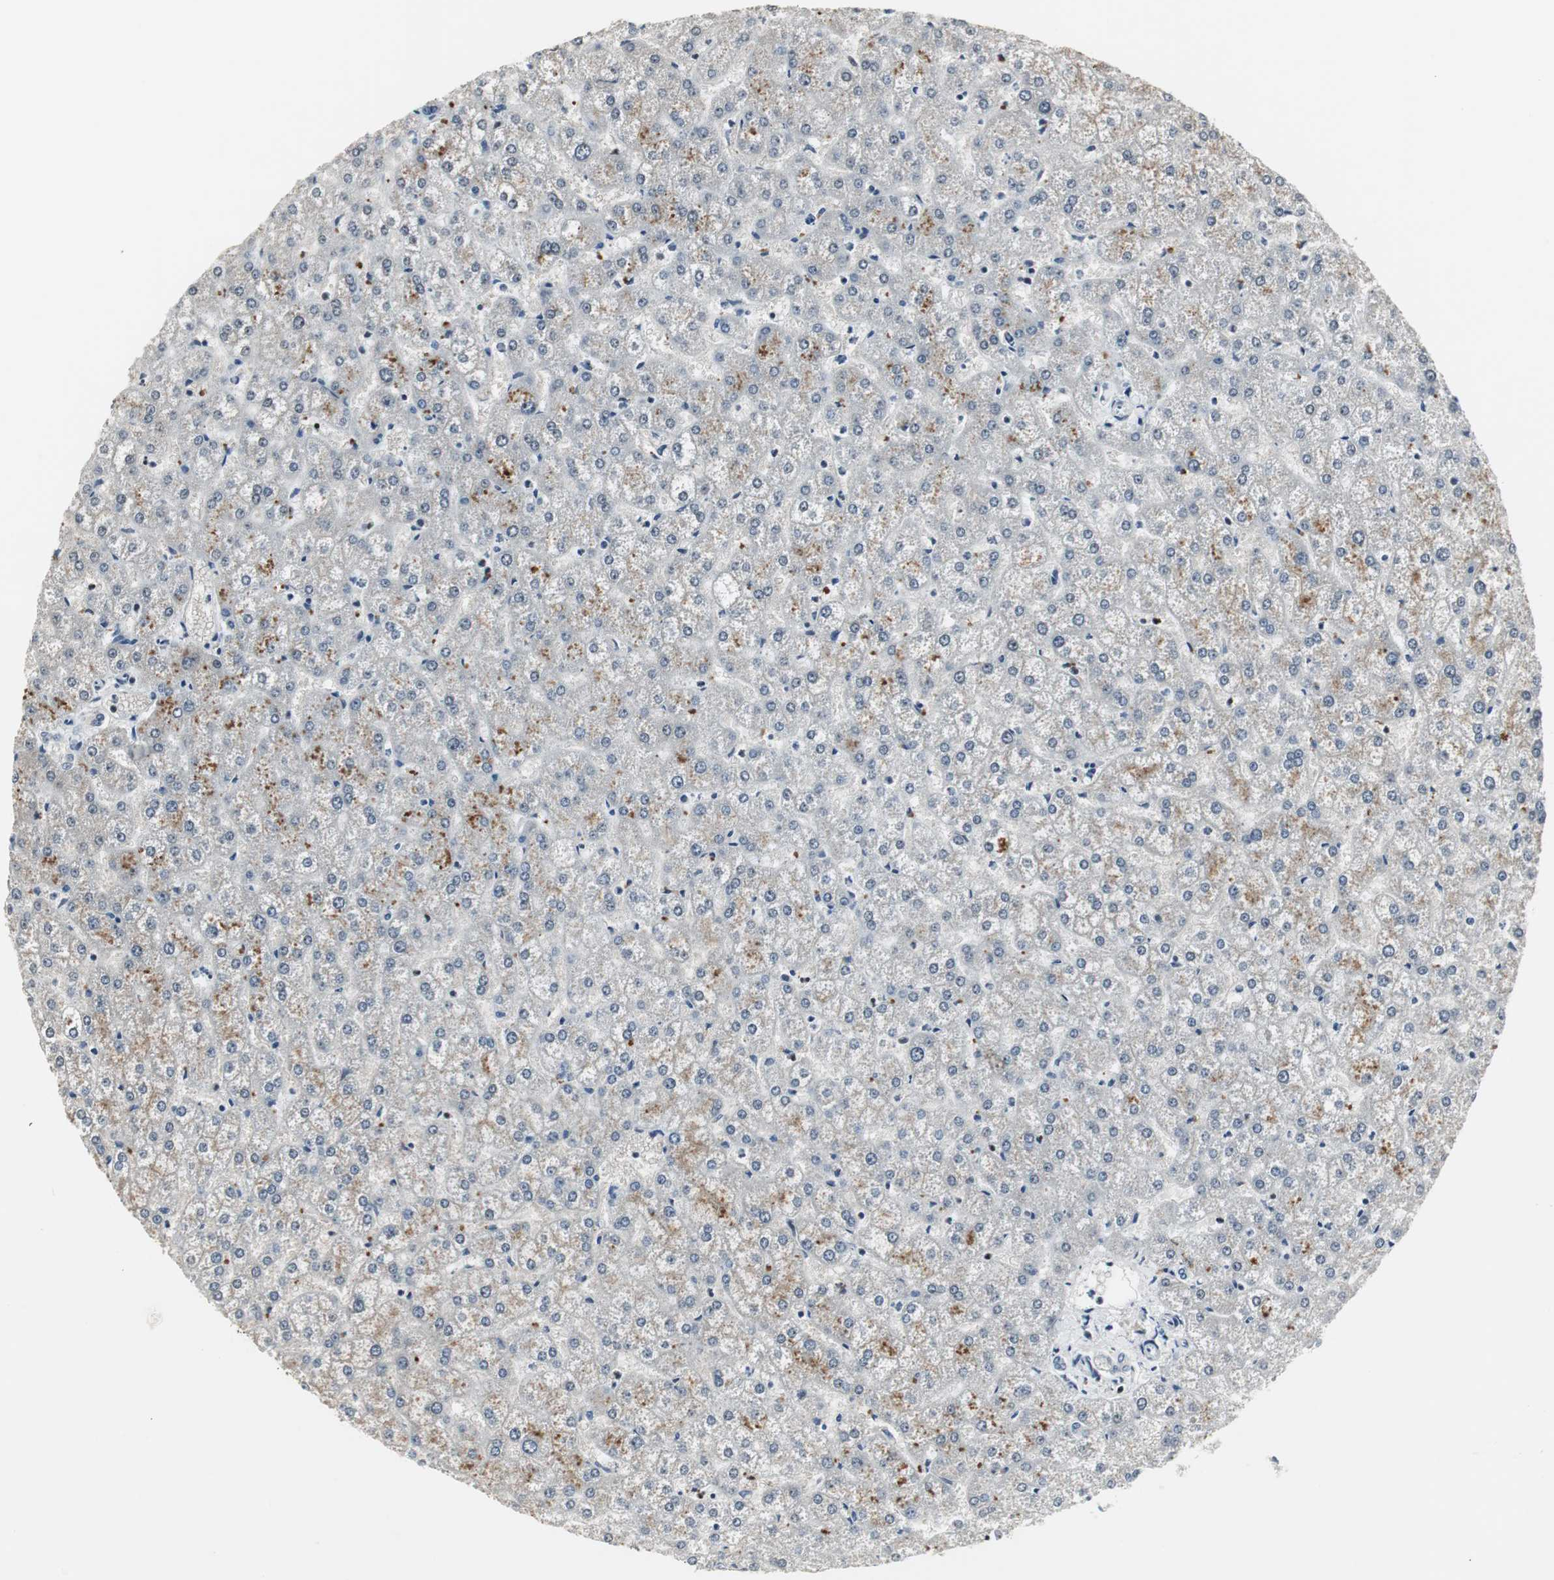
{"staining": {"intensity": "negative", "quantity": "none", "location": "none"}, "tissue": "liver", "cell_type": "Cholangiocytes", "image_type": "normal", "snomed": [{"axis": "morphology", "description": "Normal tissue, NOS"}, {"axis": "topography", "description": "Liver"}], "caption": "This is a photomicrograph of immunohistochemistry (IHC) staining of normal liver, which shows no positivity in cholangiocytes. (Immunohistochemistry (ihc), brightfield microscopy, high magnification).", "gene": "MPG", "patient": {"sex": "female", "age": 32}}